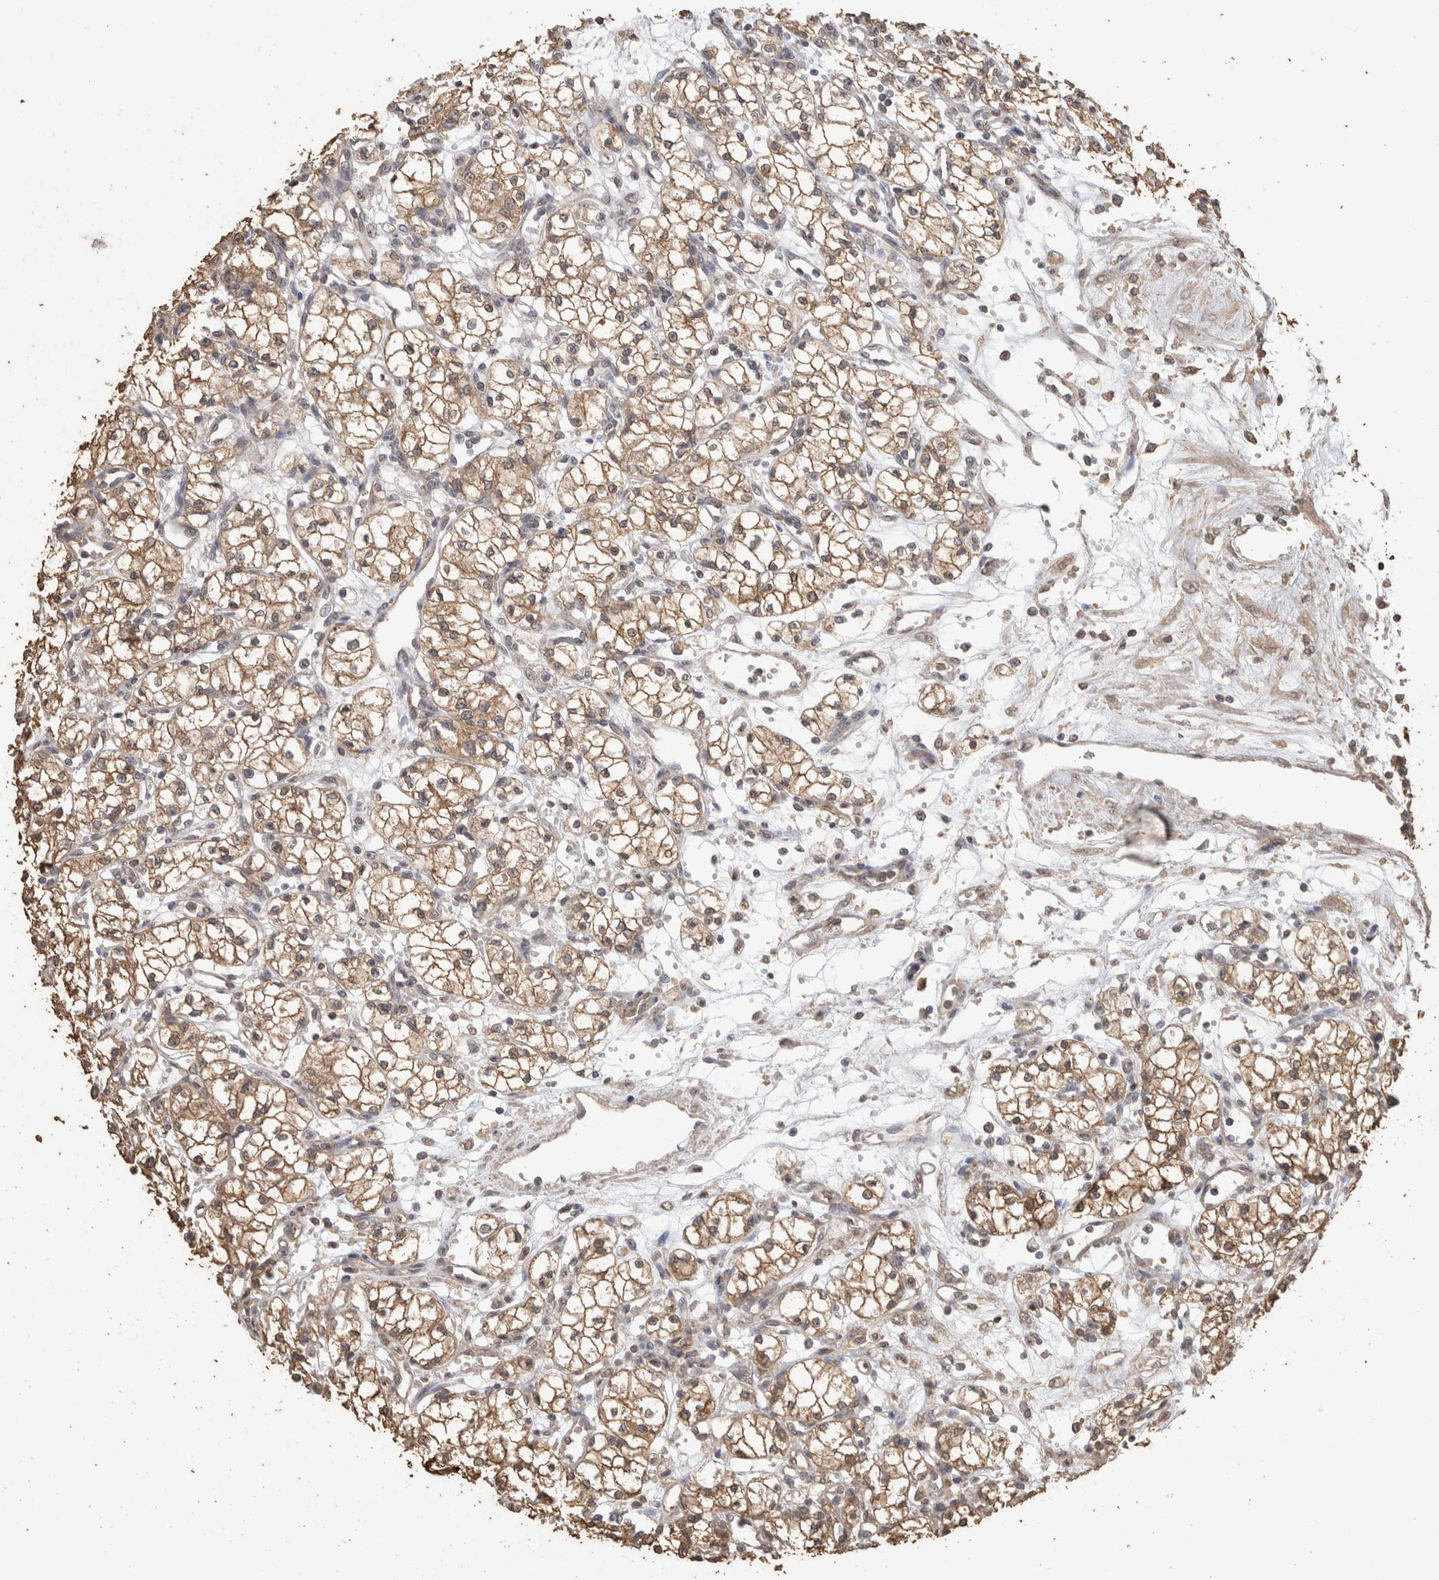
{"staining": {"intensity": "moderate", "quantity": ">75%", "location": "cytoplasmic/membranous"}, "tissue": "renal cancer", "cell_type": "Tumor cells", "image_type": "cancer", "snomed": [{"axis": "morphology", "description": "Normal tissue, NOS"}, {"axis": "morphology", "description": "Adenocarcinoma, NOS"}, {"axis": "topography", "description": "Kidney"}], "caption": "Moderate cytoplasmic/membranous protein staining is appreciated in about >75% of tumor cells in renal adenocarcinoma.", "gene": "CX3CL1", "patient": {"sex": "male", "age": 59}}